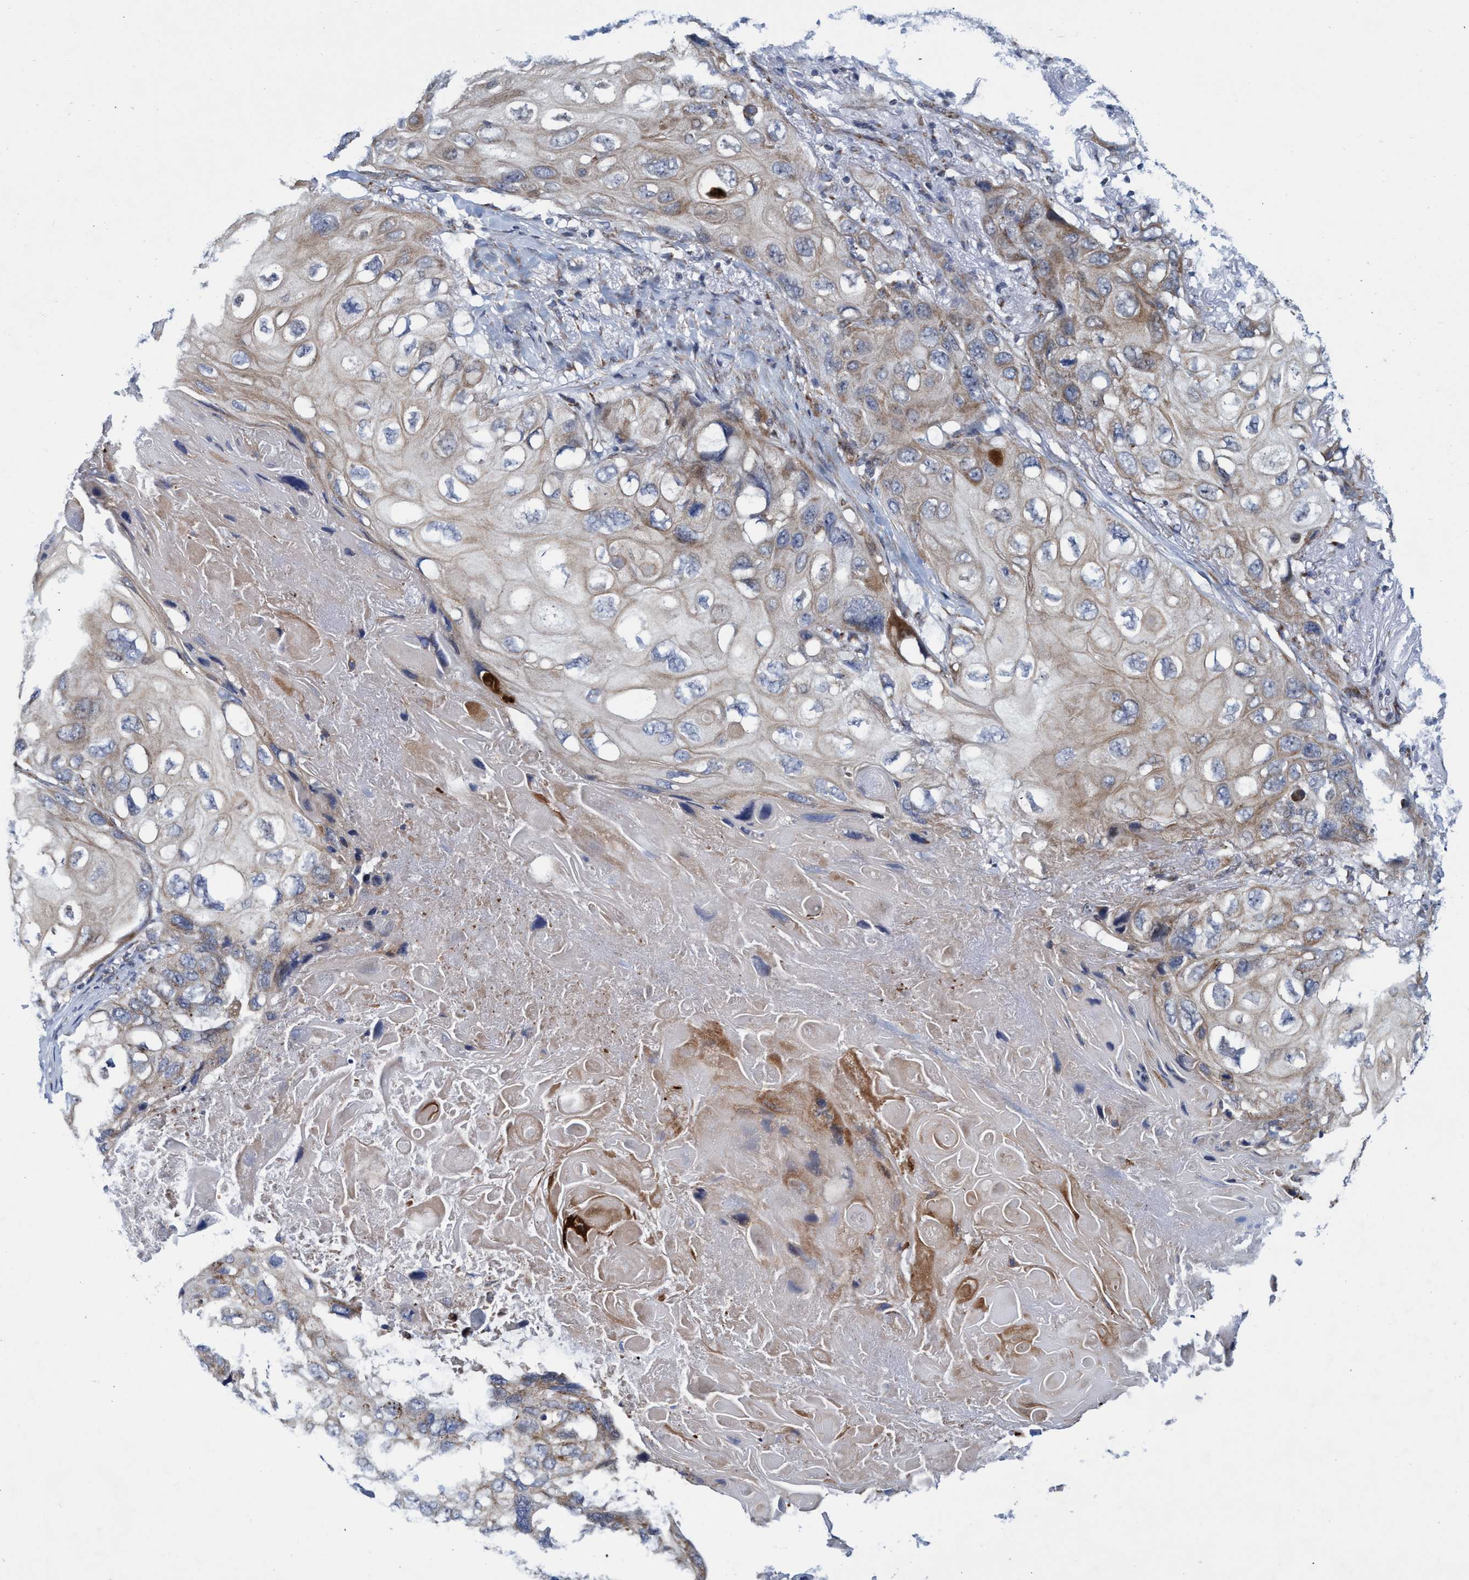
{"staining": {"intensity": "weak", "quantity": ">75%", "location": "cytoplasmic/membranous"}, "tissue": "lung cancer", "cell_type": "Tumor cells", "image_type": "cancer", "snomed": [{"axis": "morphology", "description": "Squamous cell carcinoma, NOS"}, {"axis": "topography", "description": "Lung"}], "caption": "Weak cytoplasmic/membranous positivity is seen in about >75% of tumor cells in lung cancer (squamous cell carcinoma).", "gene": "POLR1F", "patient": {"sex": "female", "age": 73}}